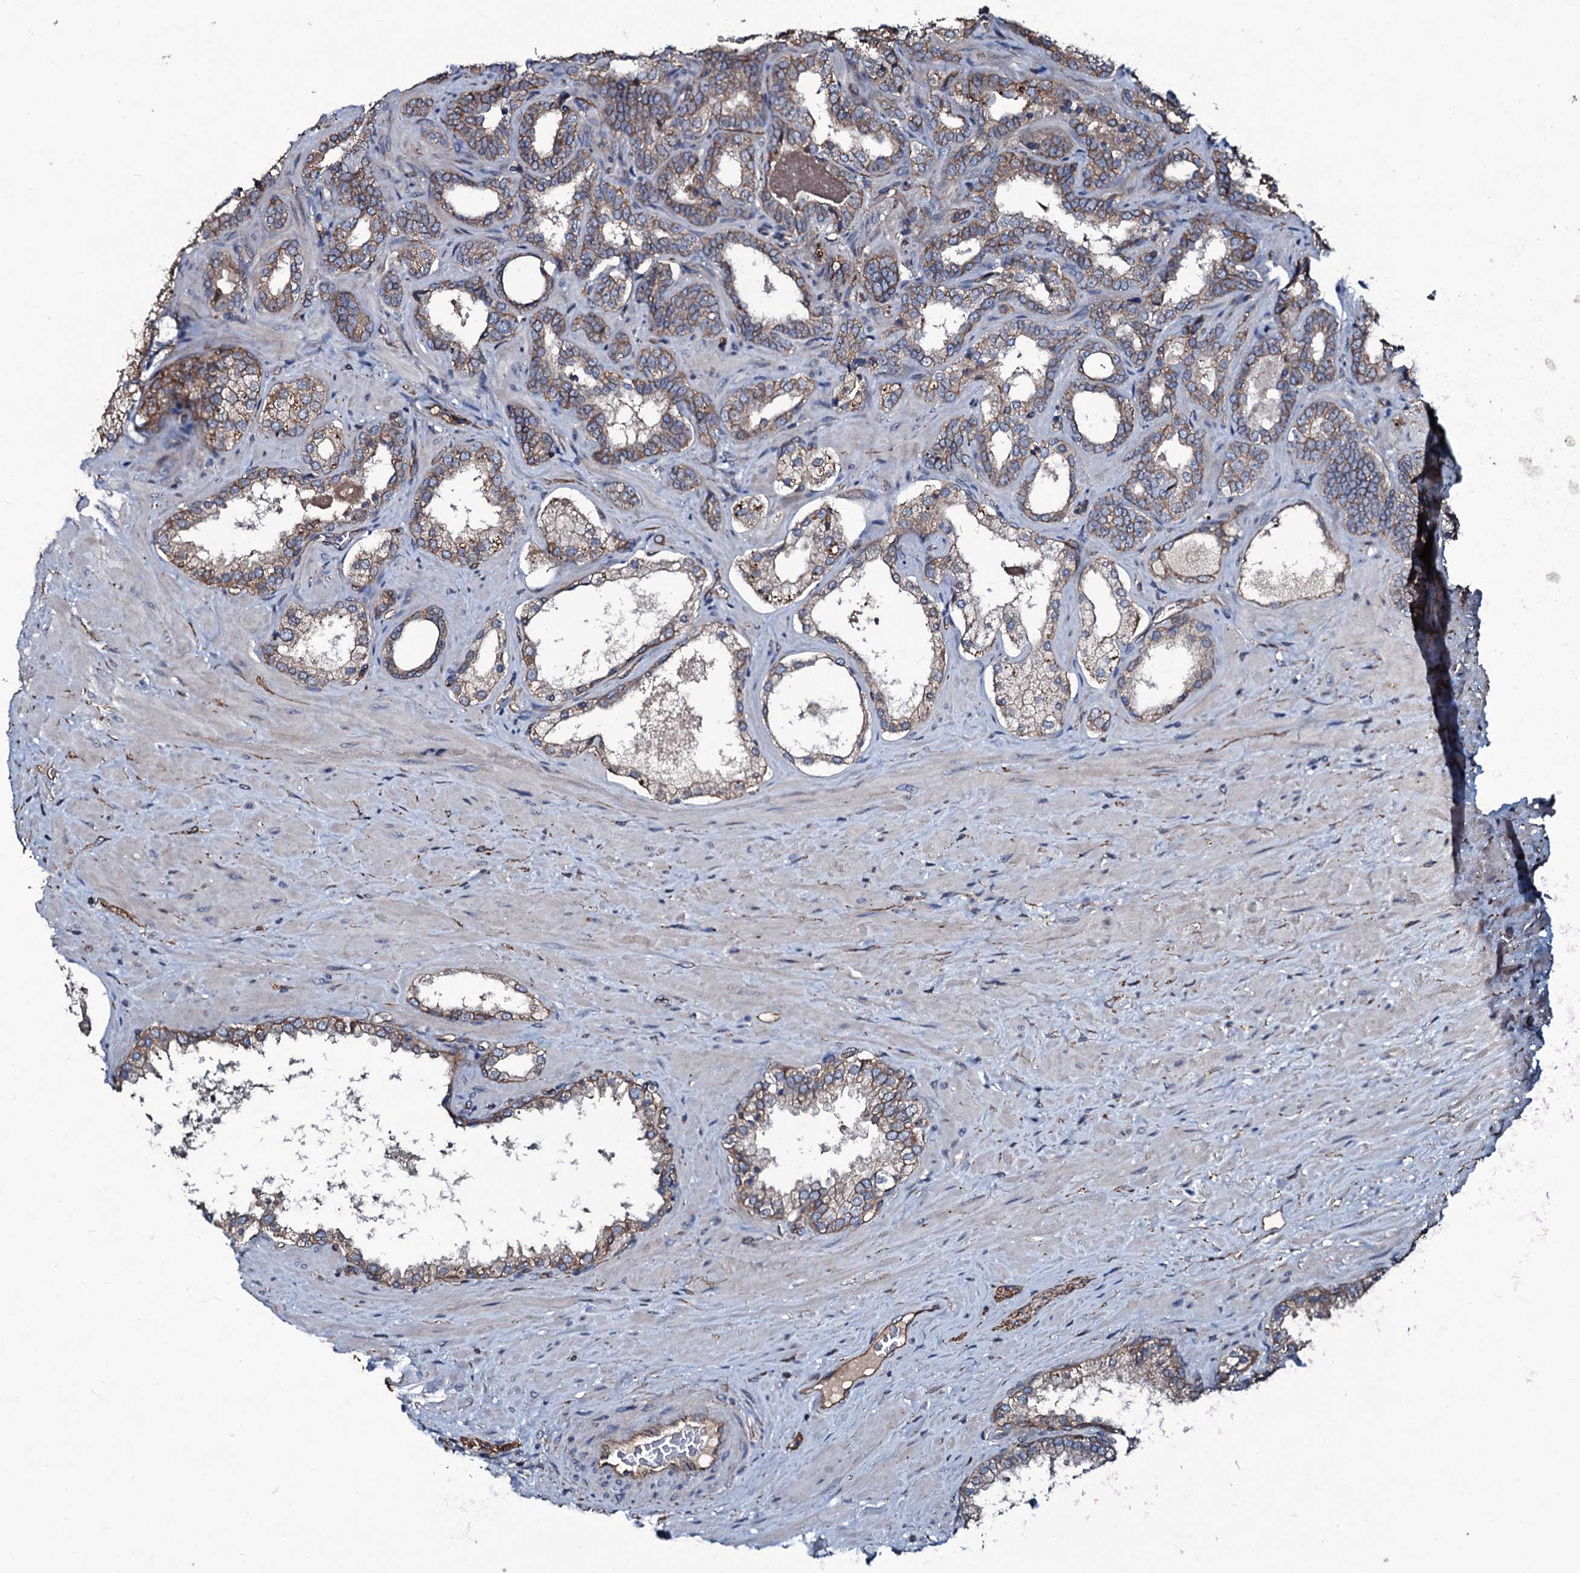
{"staining": {"intensity": "moderate", "quantity": ">75%", "location": "cytoplasmic/membranous"}, "tissue": "prostate cancer", "cell_type": "Tumor cells", "image_type": "cancer", "snomed": [{"axis": "morphology", "description": "Adenocarcinoma, High grade"}, {"axis": "topography", "description": "Prostate"}], "caption": "A micrograph of high-grade adenocarcinoma (prostate) stained for a protein demonstrates moderate cytoplasmic/membranous brown staining in tumor cells.", "gene": "DMAC2", "patient": {"sex": "male", "age": 64}}